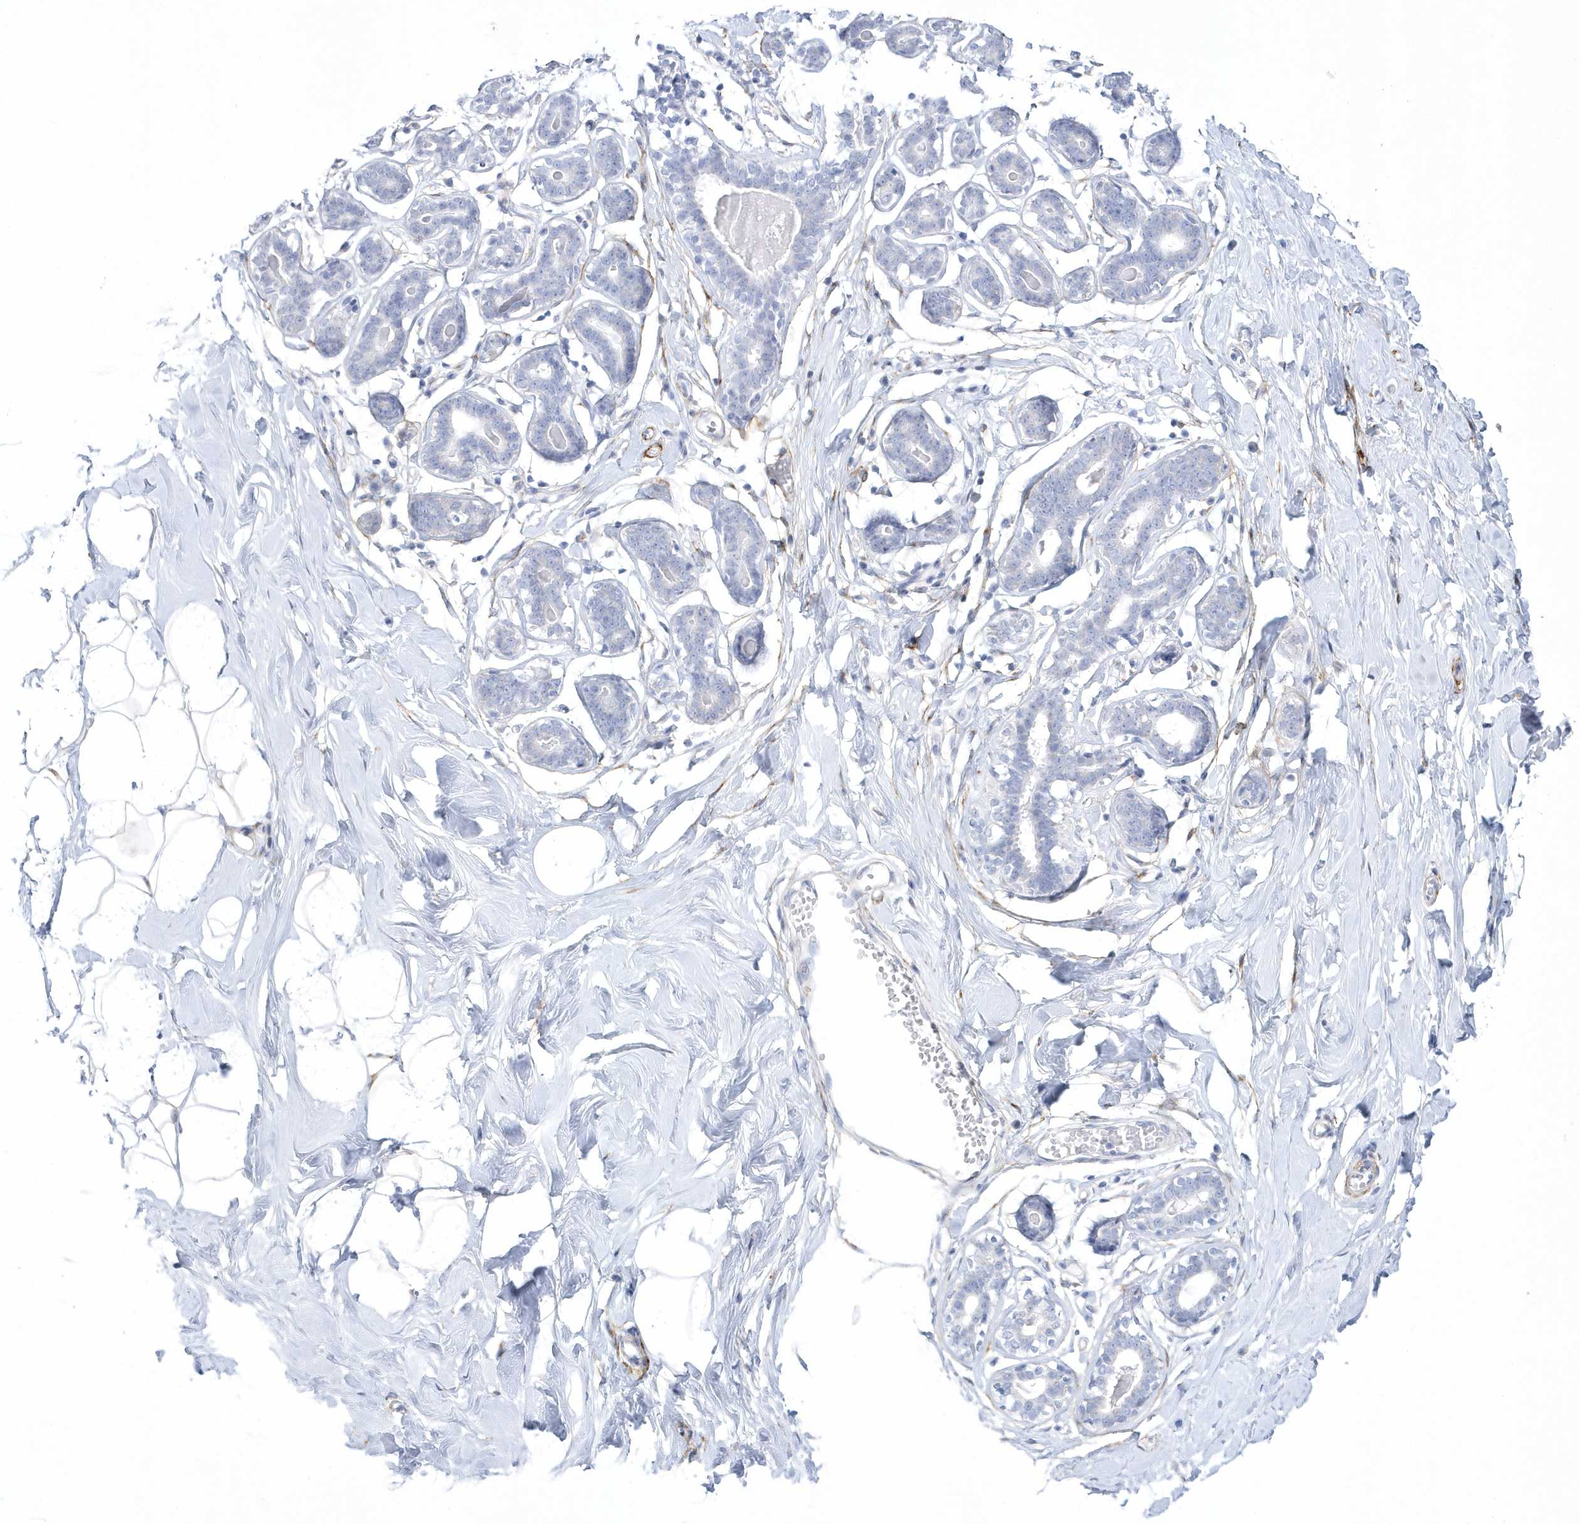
{"staining": {"intensity": "weak", "quantity": "<25%", "location": "cytoplasmic/membranous"}, "tissue": "breast", "cell_type": "Adipocytes", "image_type": "normal", "snomed": [{"axis": "morphology", "description": "Normal tissue, NOS"}, {"axis": "topography", "description": "Breast"}], "caption": "IHC micrograph of unremarkable breast stained for a protein (brown), which displays no positivity in adipocytes. (DAB (3,3'-diaminobenzidine) immunohistochemistry (IHC), high magnification).", "gene": "WDR27", "patient": {"sex": "female", "age": 26}}